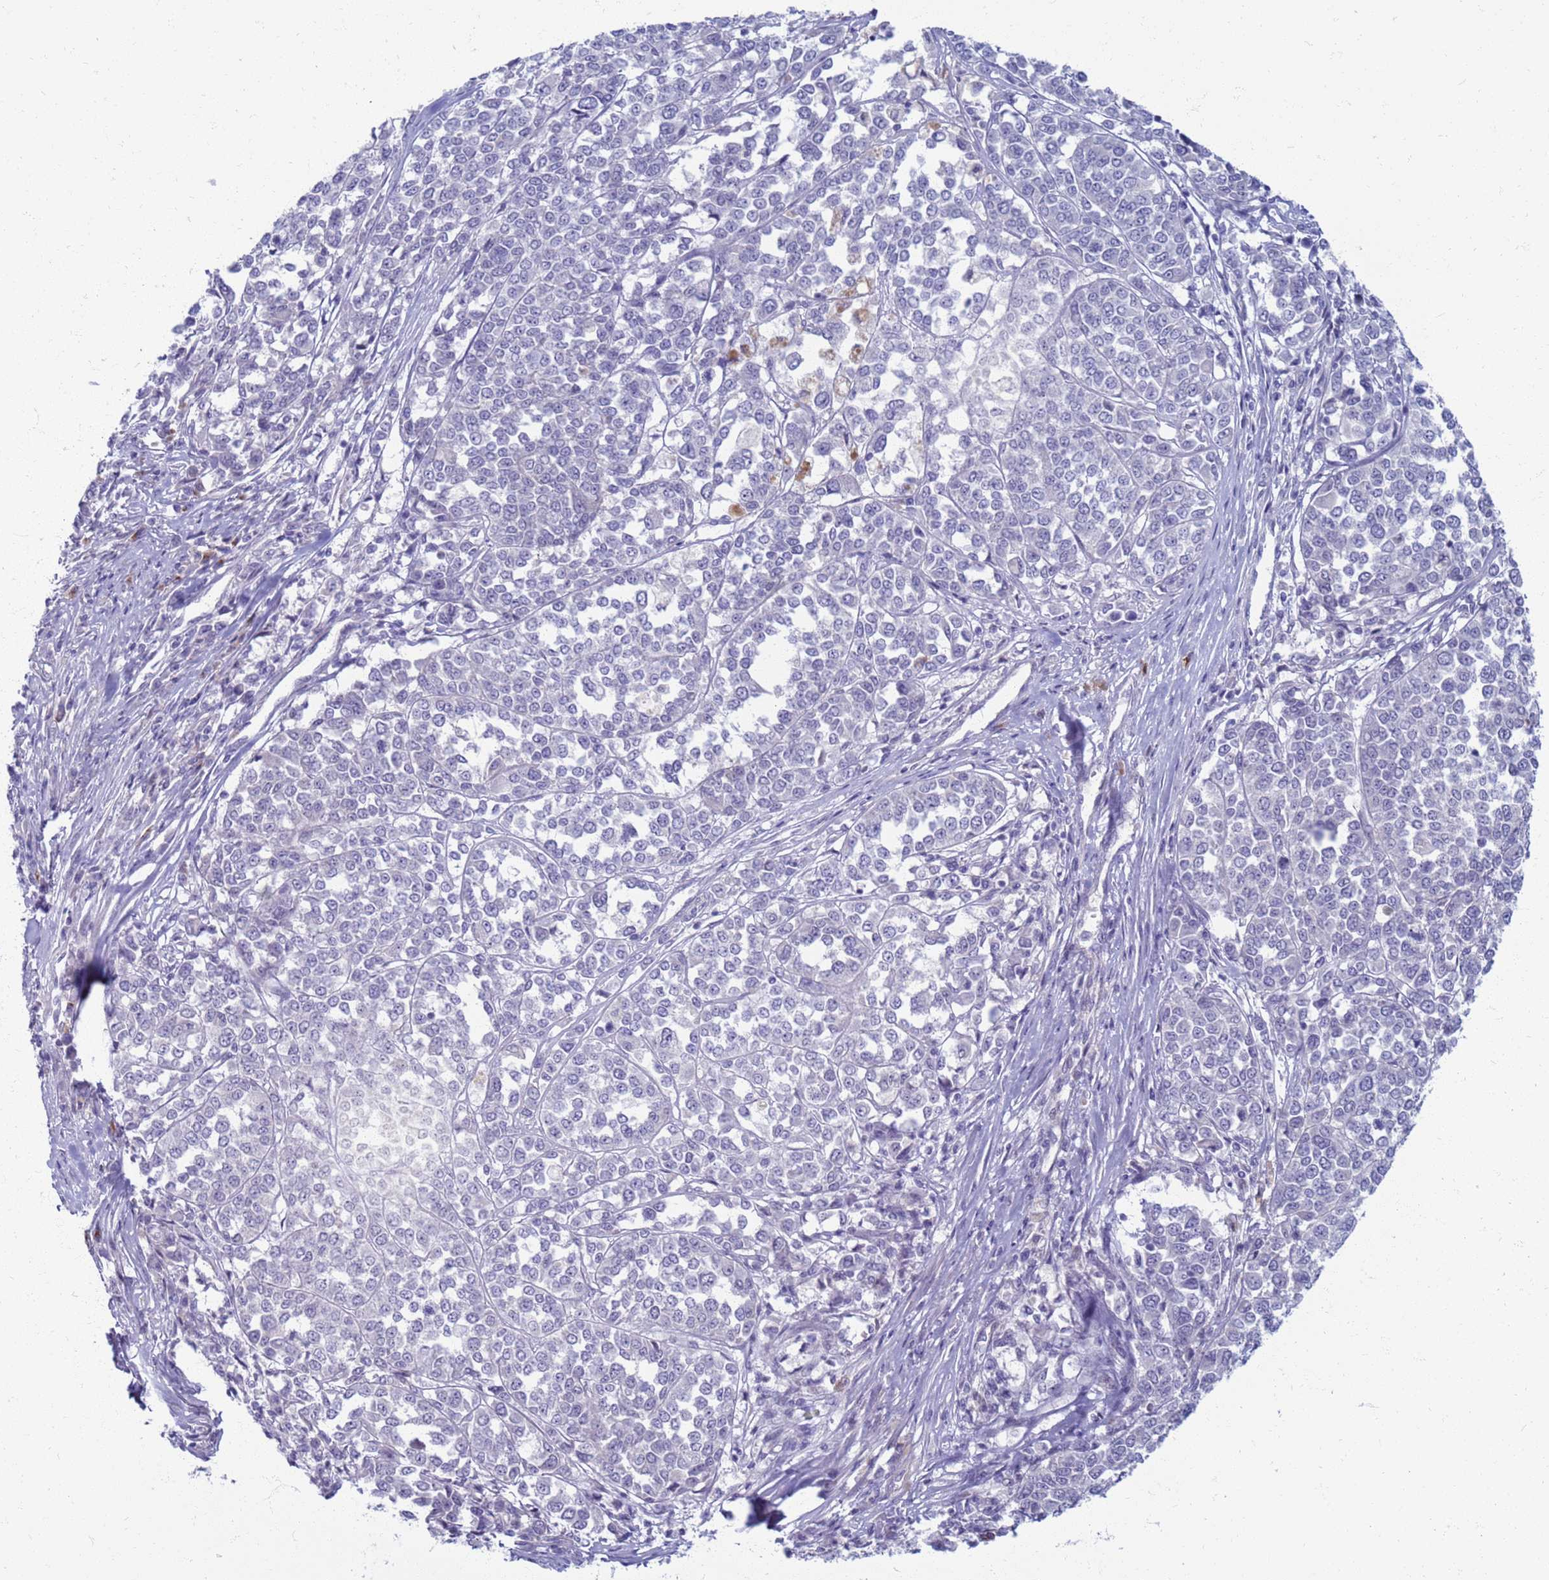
{"staining": {"intensity": "negative", "quantity": "none", "location": "none"}, "tissue": "melanoma", "cell_type": "Tumor cells", "image_type": "cancer", "snomed": [{"axis": "morphology", "description": "Malignant melanoma, Metastatic site"}, {"axis": "topography", "description": "Lymph node"}], "caption": "There is no significant expression in tumor cells of malignant melanoma (metastatic site).", "gene": "CLCA2", "patient": {"sex": "male", "age": 44}}